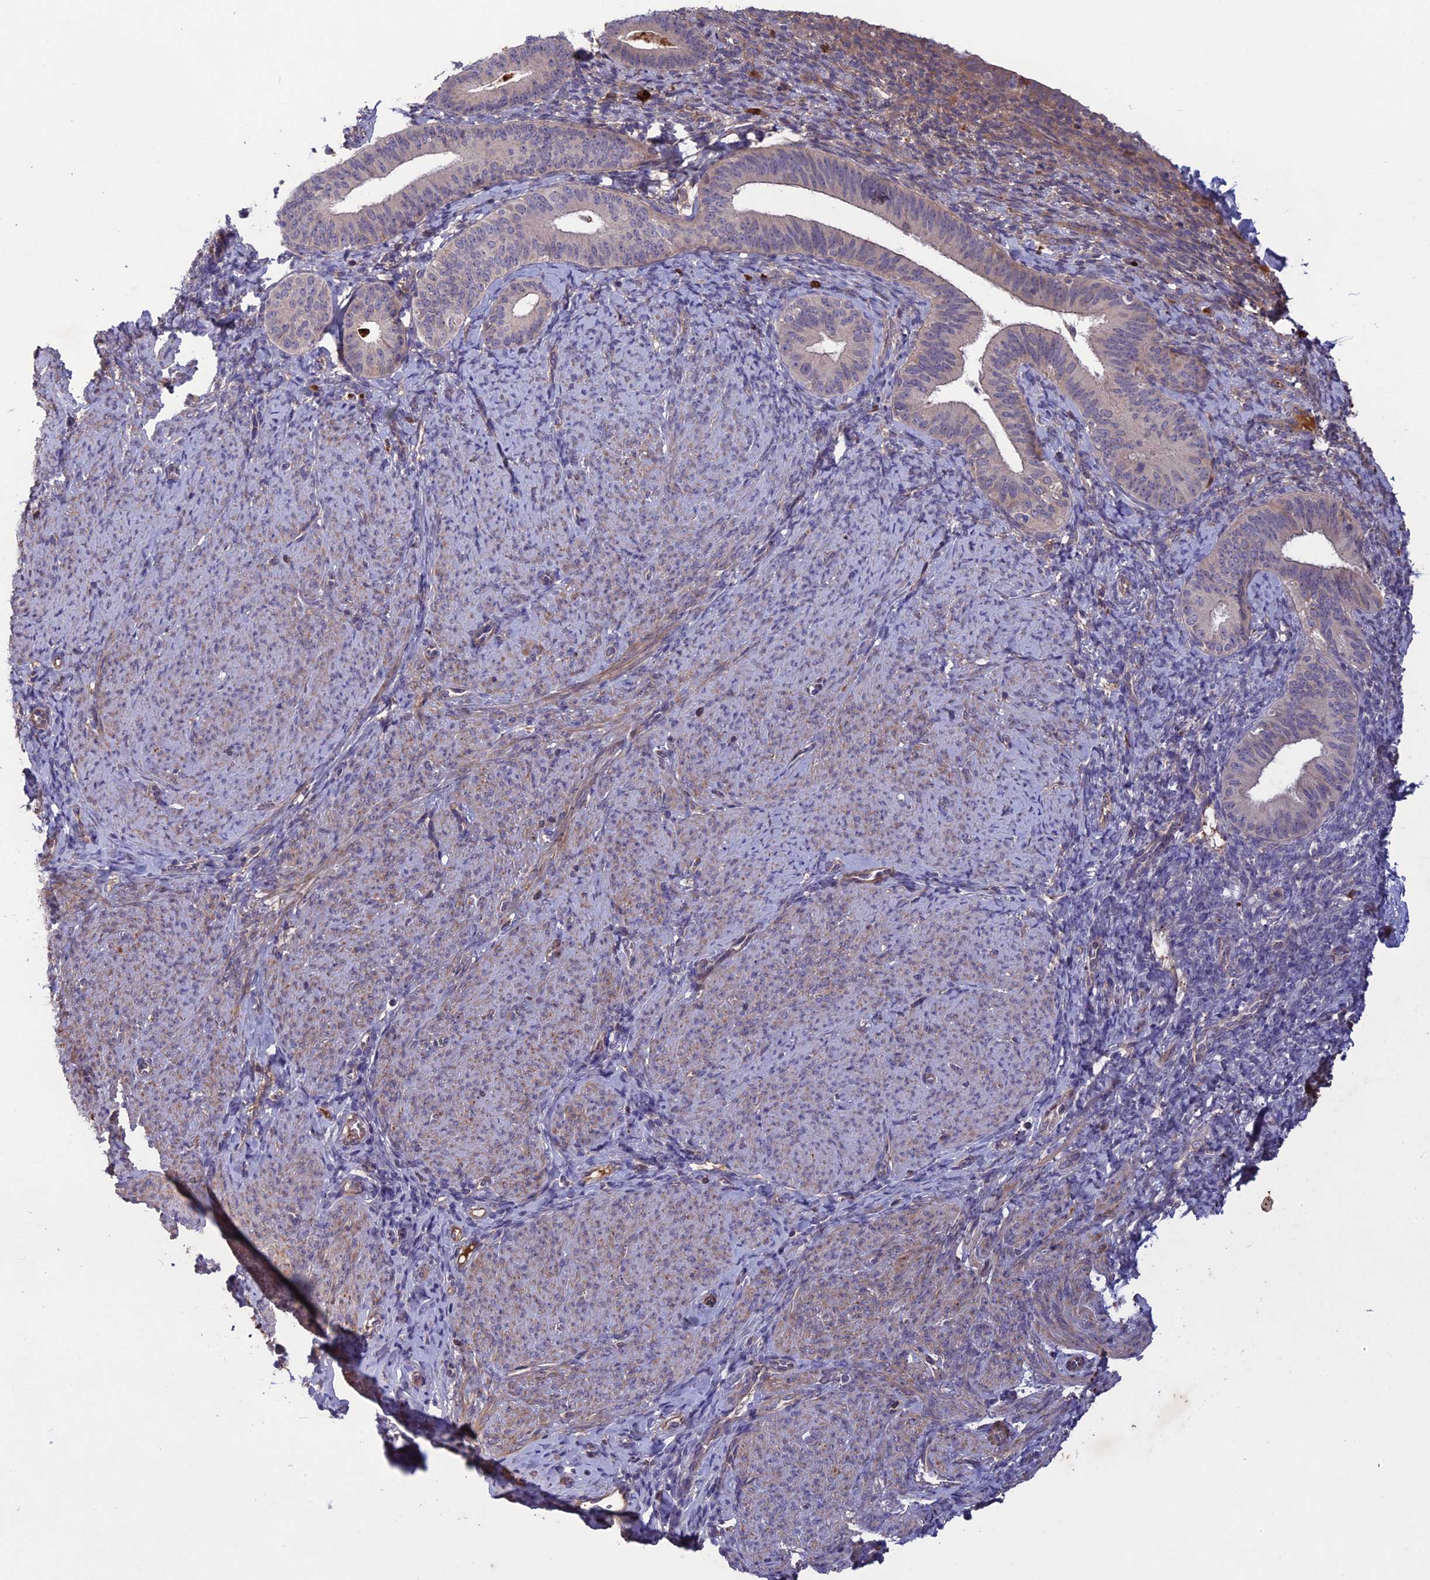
{"staining": {"intensity": "negative", "quantity": "none", "location": "none"}, "tissue": "endometrium", "cell_type": "Cells in endometrial stroma", "image_type": "normal", "snomed": [{"axis": "morphology", "description": "Normal tissue, NOS"}, {"axis": "topography", "description": "Endometrium"}], "caption": "This micrograph is of unremarkable endometrium stained with IHC to label a protein in brown with the nuclei are counter-stained blue. There is no staining in cells in endometrial stroma.", "gene": "ADO", "patient": {"sex": "female", "age": 65}}